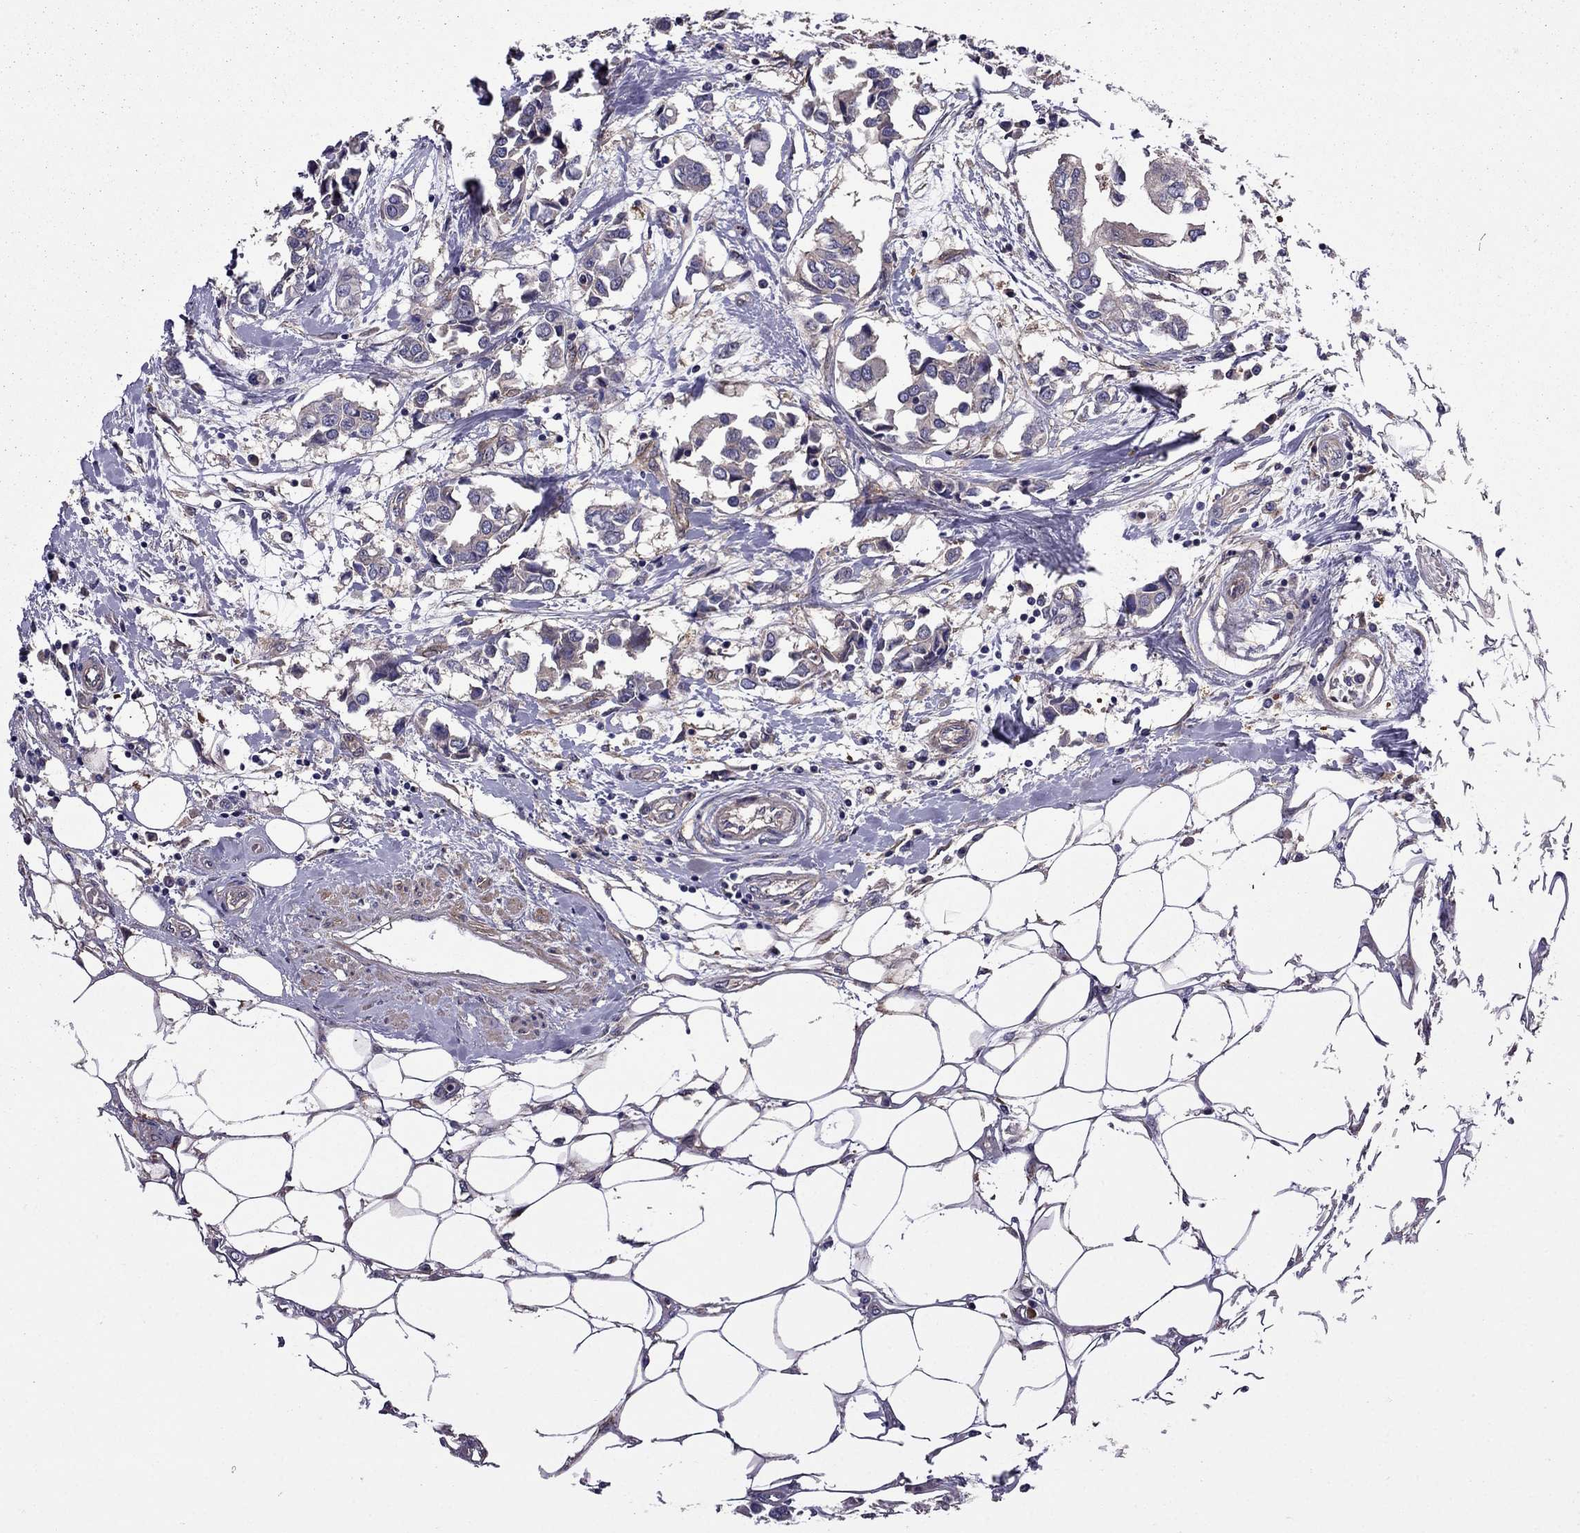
{"staining": {"intensity": "weak", "quantity": "25%-75%", "location": "cytoplasmic/membranous"}, "tissue": "breast cancer", "cell_type": "Tumor cells", "image_type": "cancer", "snomed": [{"axis": "morphology", "description": "Duct carcinoma"}, {"axis": "topography", "description": "Breast"}], "caption": "This image reveals immunohistochemistry staining of intraductal carcinoma (breast), with low weak cytoplasmic/membranous staining in approximately 25%-75% of tumor cells.", "gene": "ITGB1", "patient": {"sex": "female", "age": 83}}